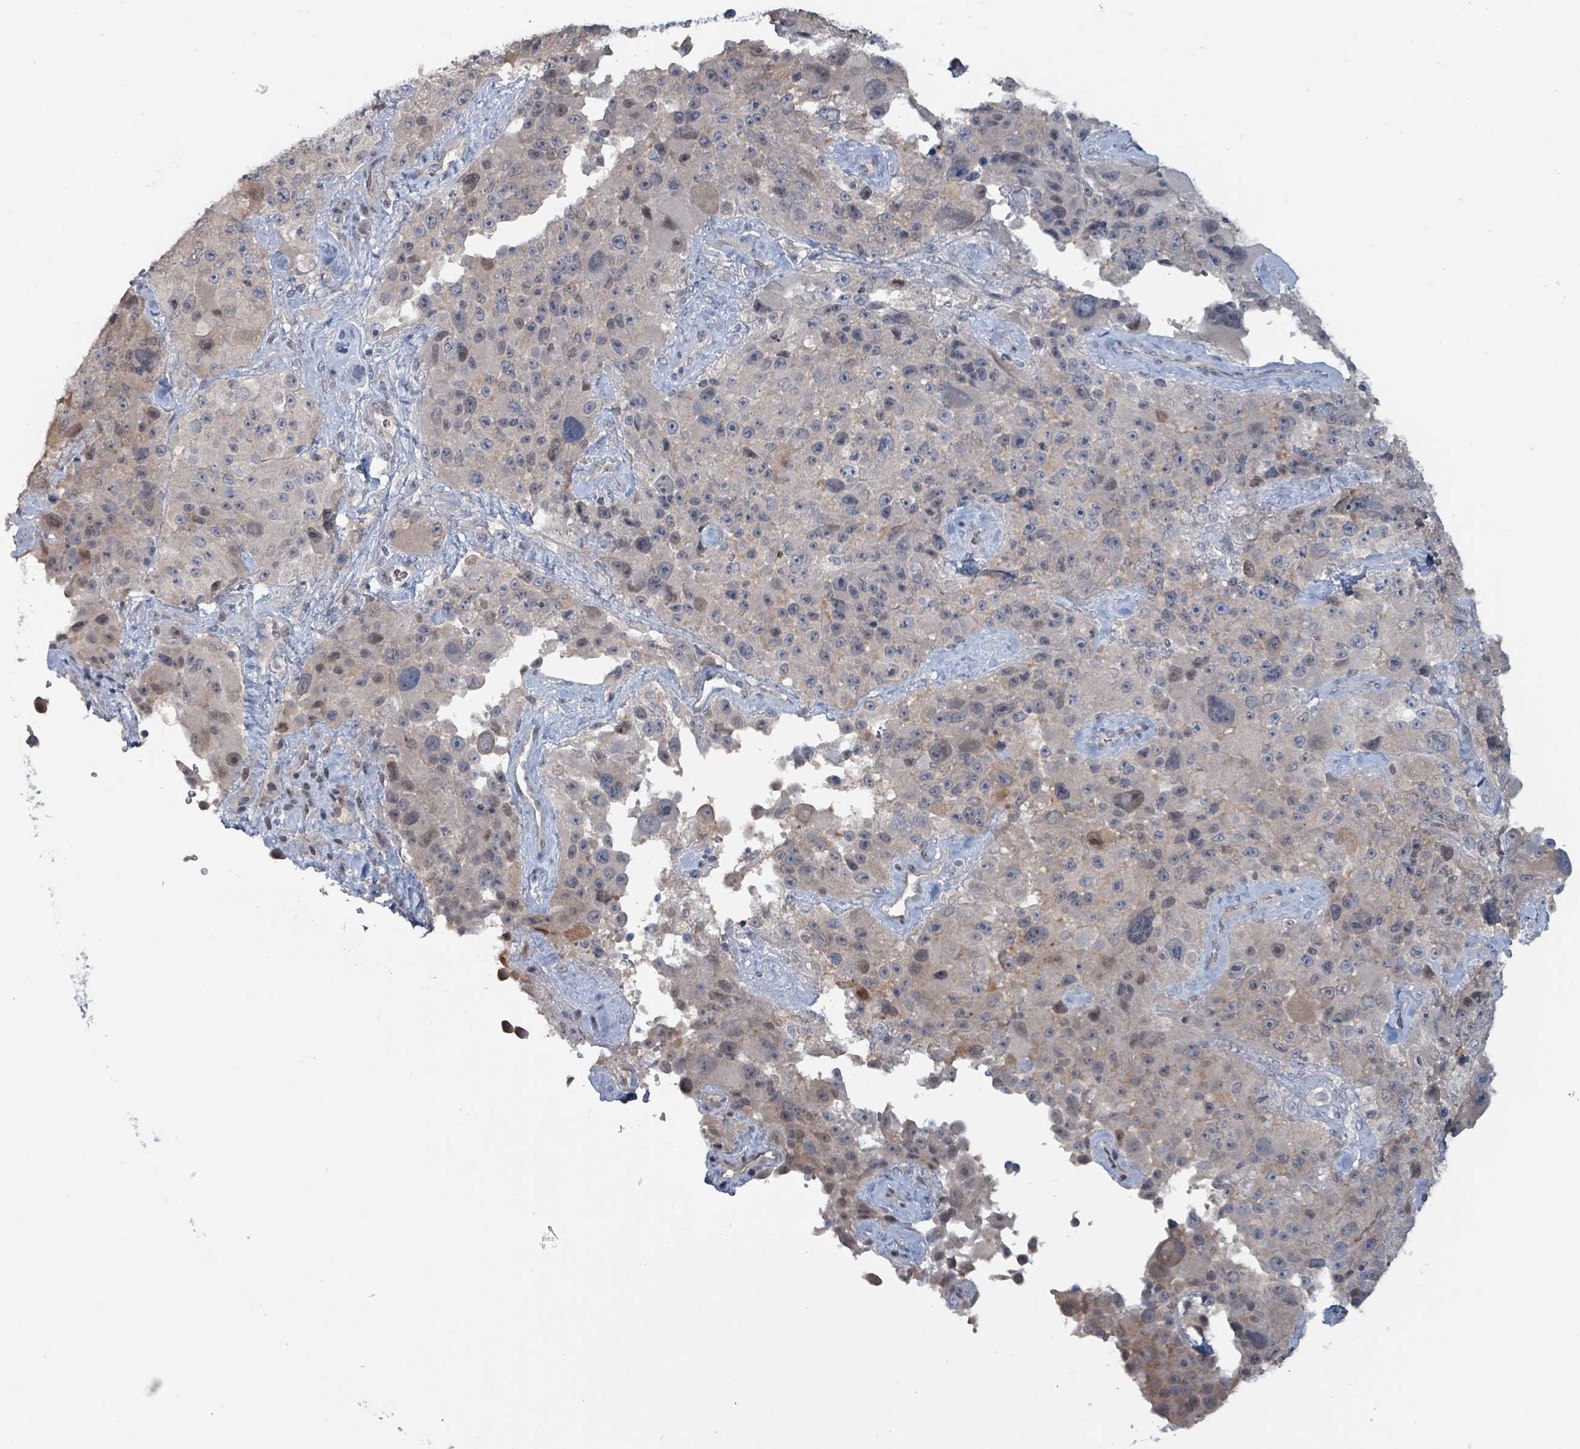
{"staining": {"intensity": "weak", "quantity": "<25%", "location": "cytoplasmic/membranous,nuclear"}, "tissue": "melanoma", "cell_type": "Tumor cells", "image_type": "cancer", "snomed": [{"axis": "morphology", "description": "Malignant melanoma, Metastatic site"}, {"axis": "topography", "description": "Lymph node"}], "caption": "Immunohistochemical staining of malignant melanoma (metastatic site) reveals no significant staining in tumor cells.", "gene": "BIVM", "patient": {"sex": "male", "age": 62}}